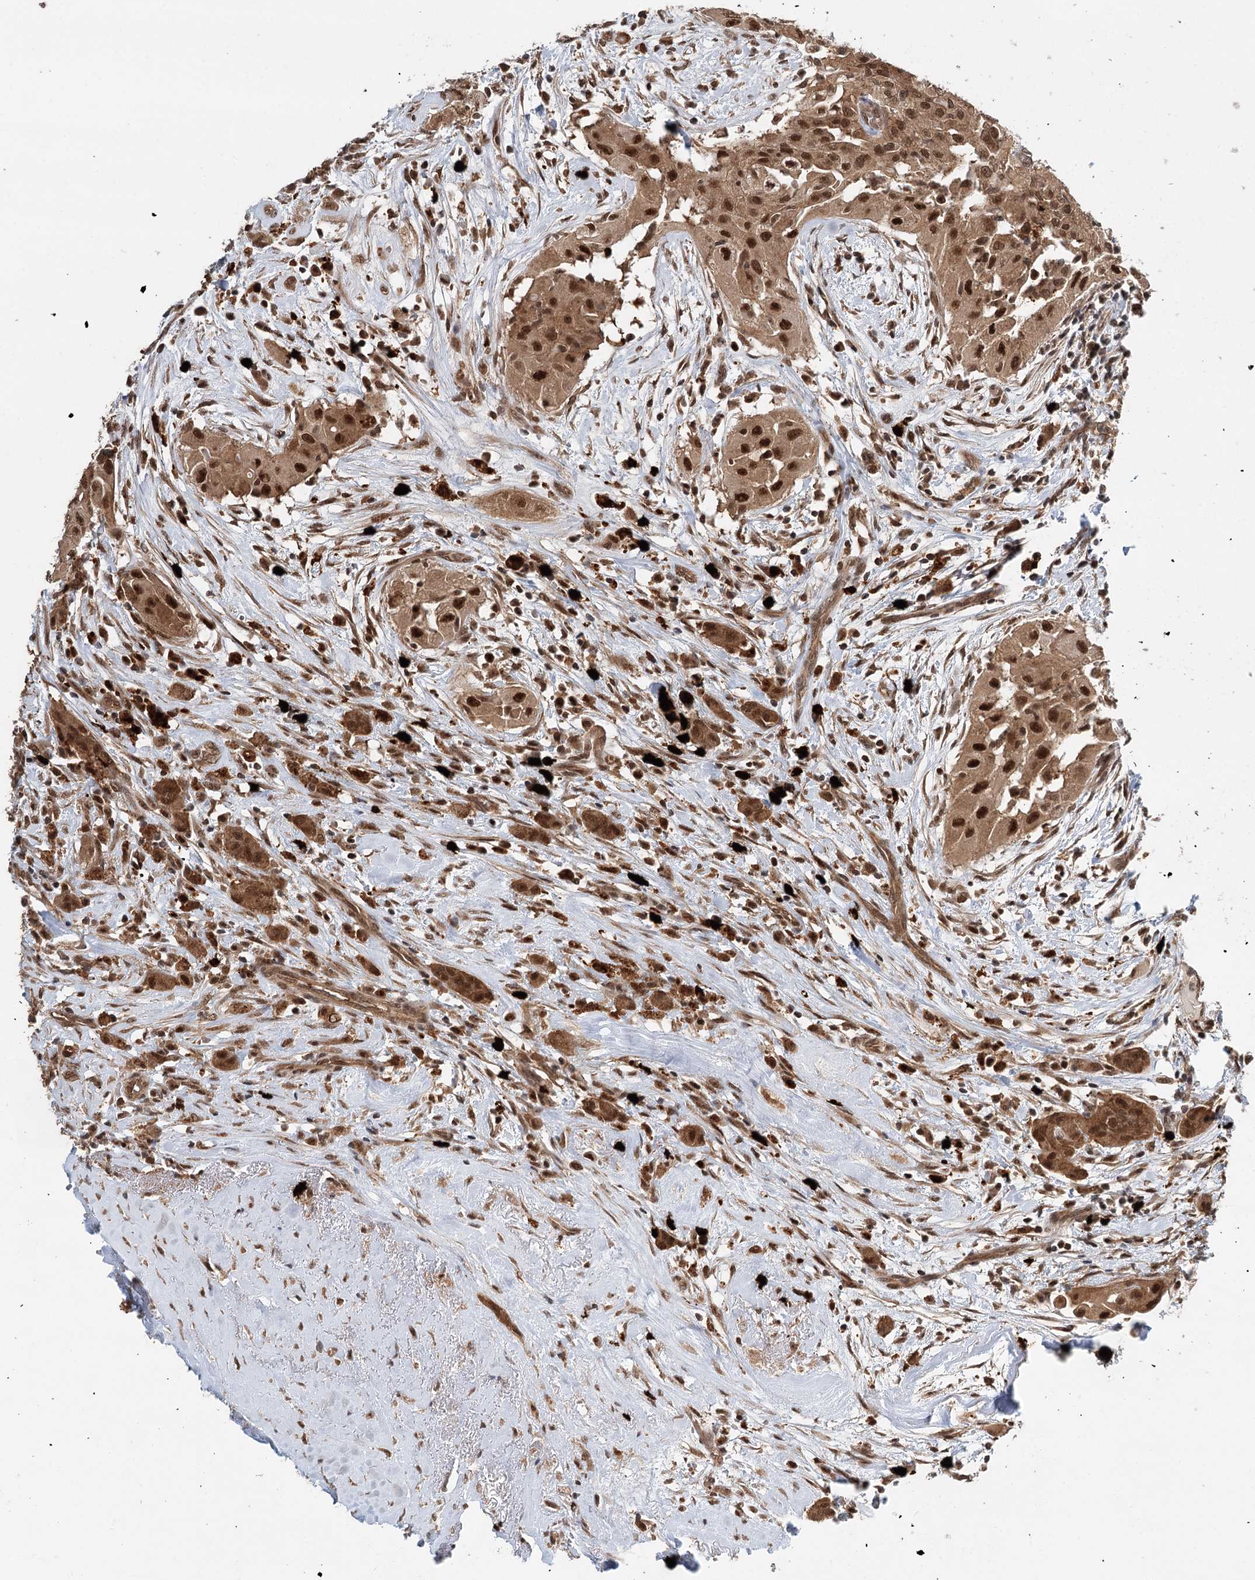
{"staining": {"intensity": "strong", "quantity": ">75%", "location": "cytoplasmic/membranous,nuclear"}, "tissue": "thyroid cancer", "cell_type": "Tumor cells", "image_type": "cancer", "snomed": [{"axis": "morphology", "description": "Papillary adenocarcinoma, NOS"}, {"axis": "topography", "description": "Thyroid gland"}], "caption": "Immunohistochemistry micrograph of thyroid papillary adenocarcinoma stained for a protein (brown), which reveals high levels of strong cytoplasmic/membranous and nuclear expression in about >75% of tumor cells.", "gene": "N6AMT1", "patient": {"sex": "female", "age": 59}}